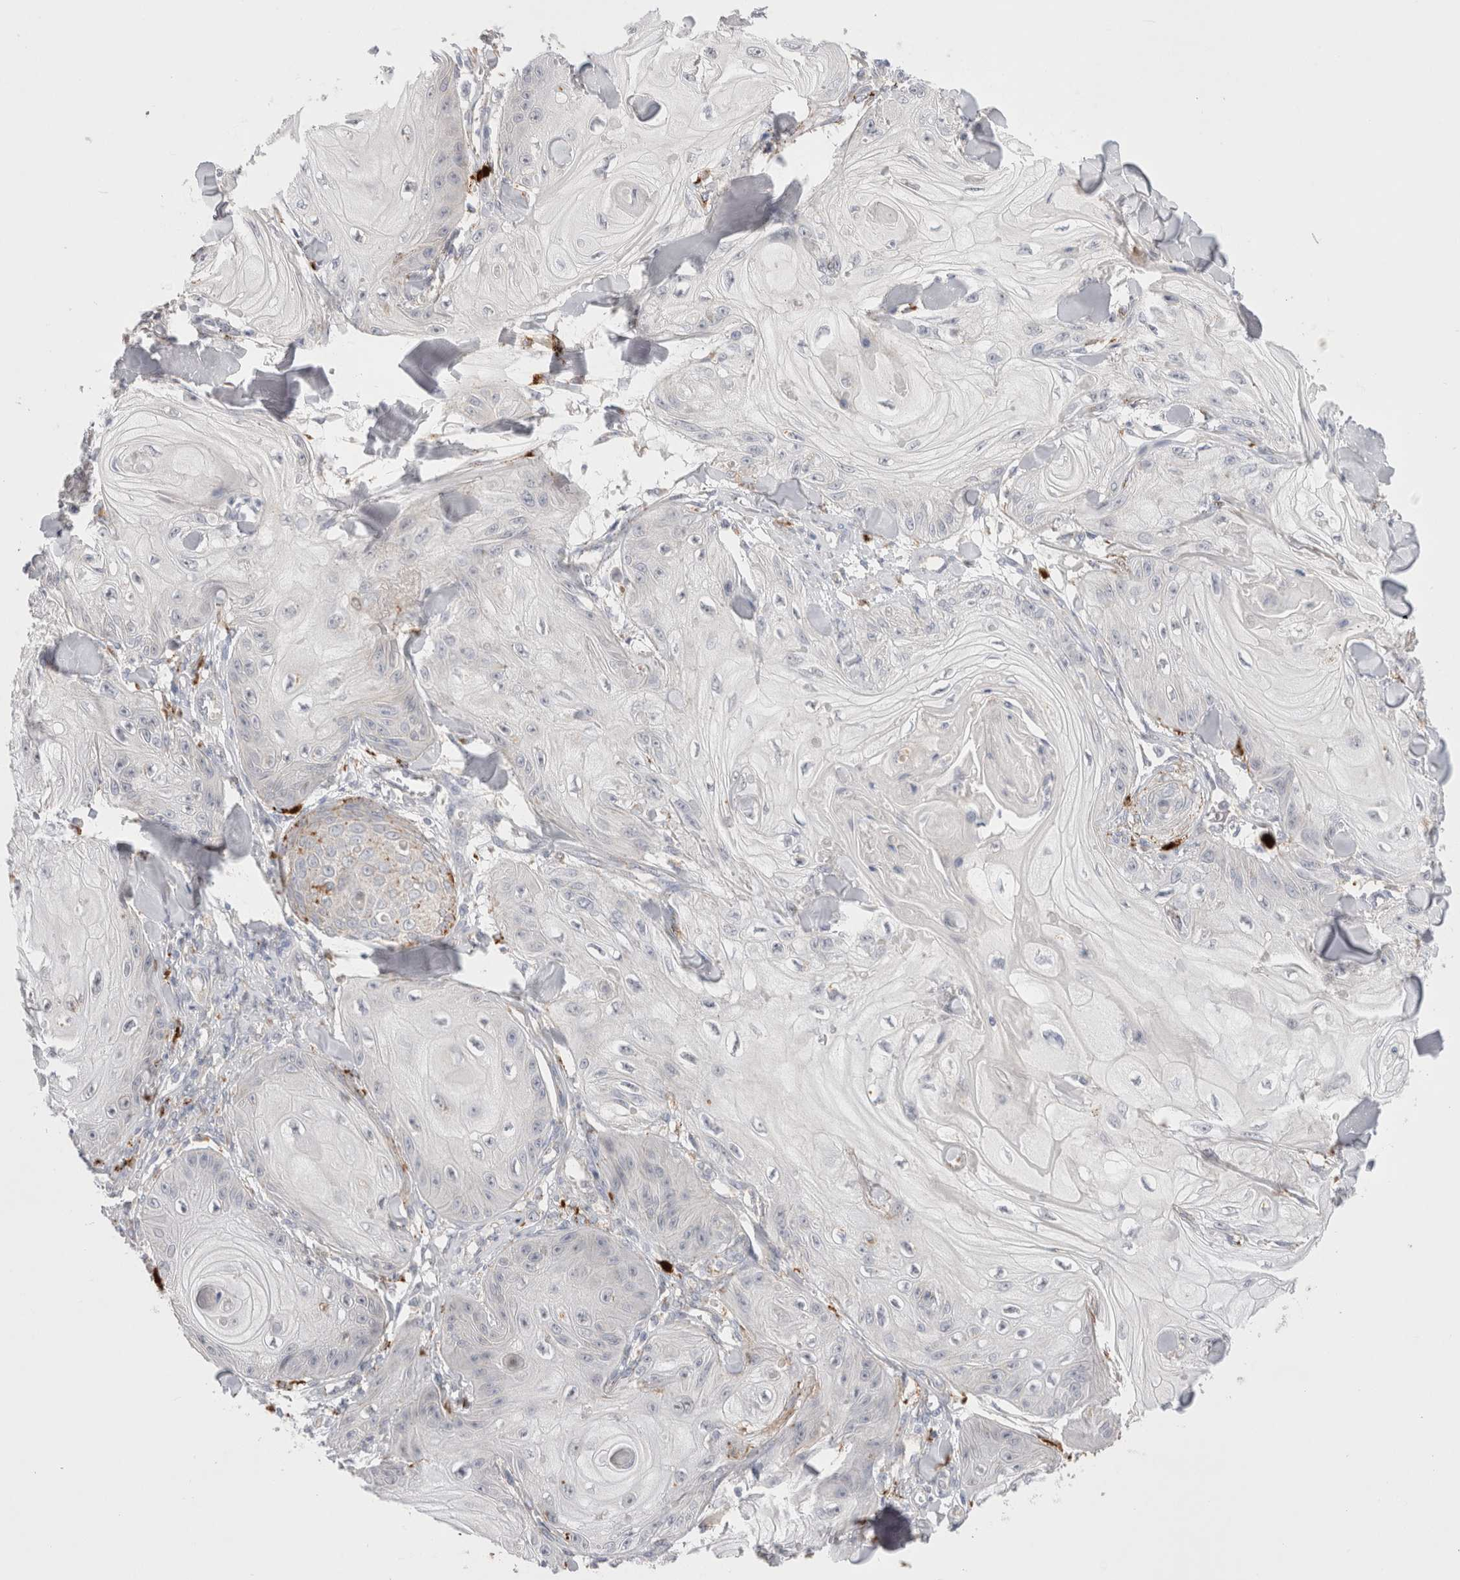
{"staining": {"intensity": "weak", "quantity": "<25%", "location": "cytoplasmic/membranous"}, "tissue": "skin cancer", "cell_type": "Tumor cells", "image_type": "cancer", "snomed": [{"axis": "morphology", "description": "Squamous cell carcinoma, NOS"}, {"axis": "topography", "description": "Skin"}], "caption": "Human skin cancer stained for a protein using IHC shows no staining in tumor cells.", "gene": "HPGDS", "patient": {"sex": "male", "age": 74}}